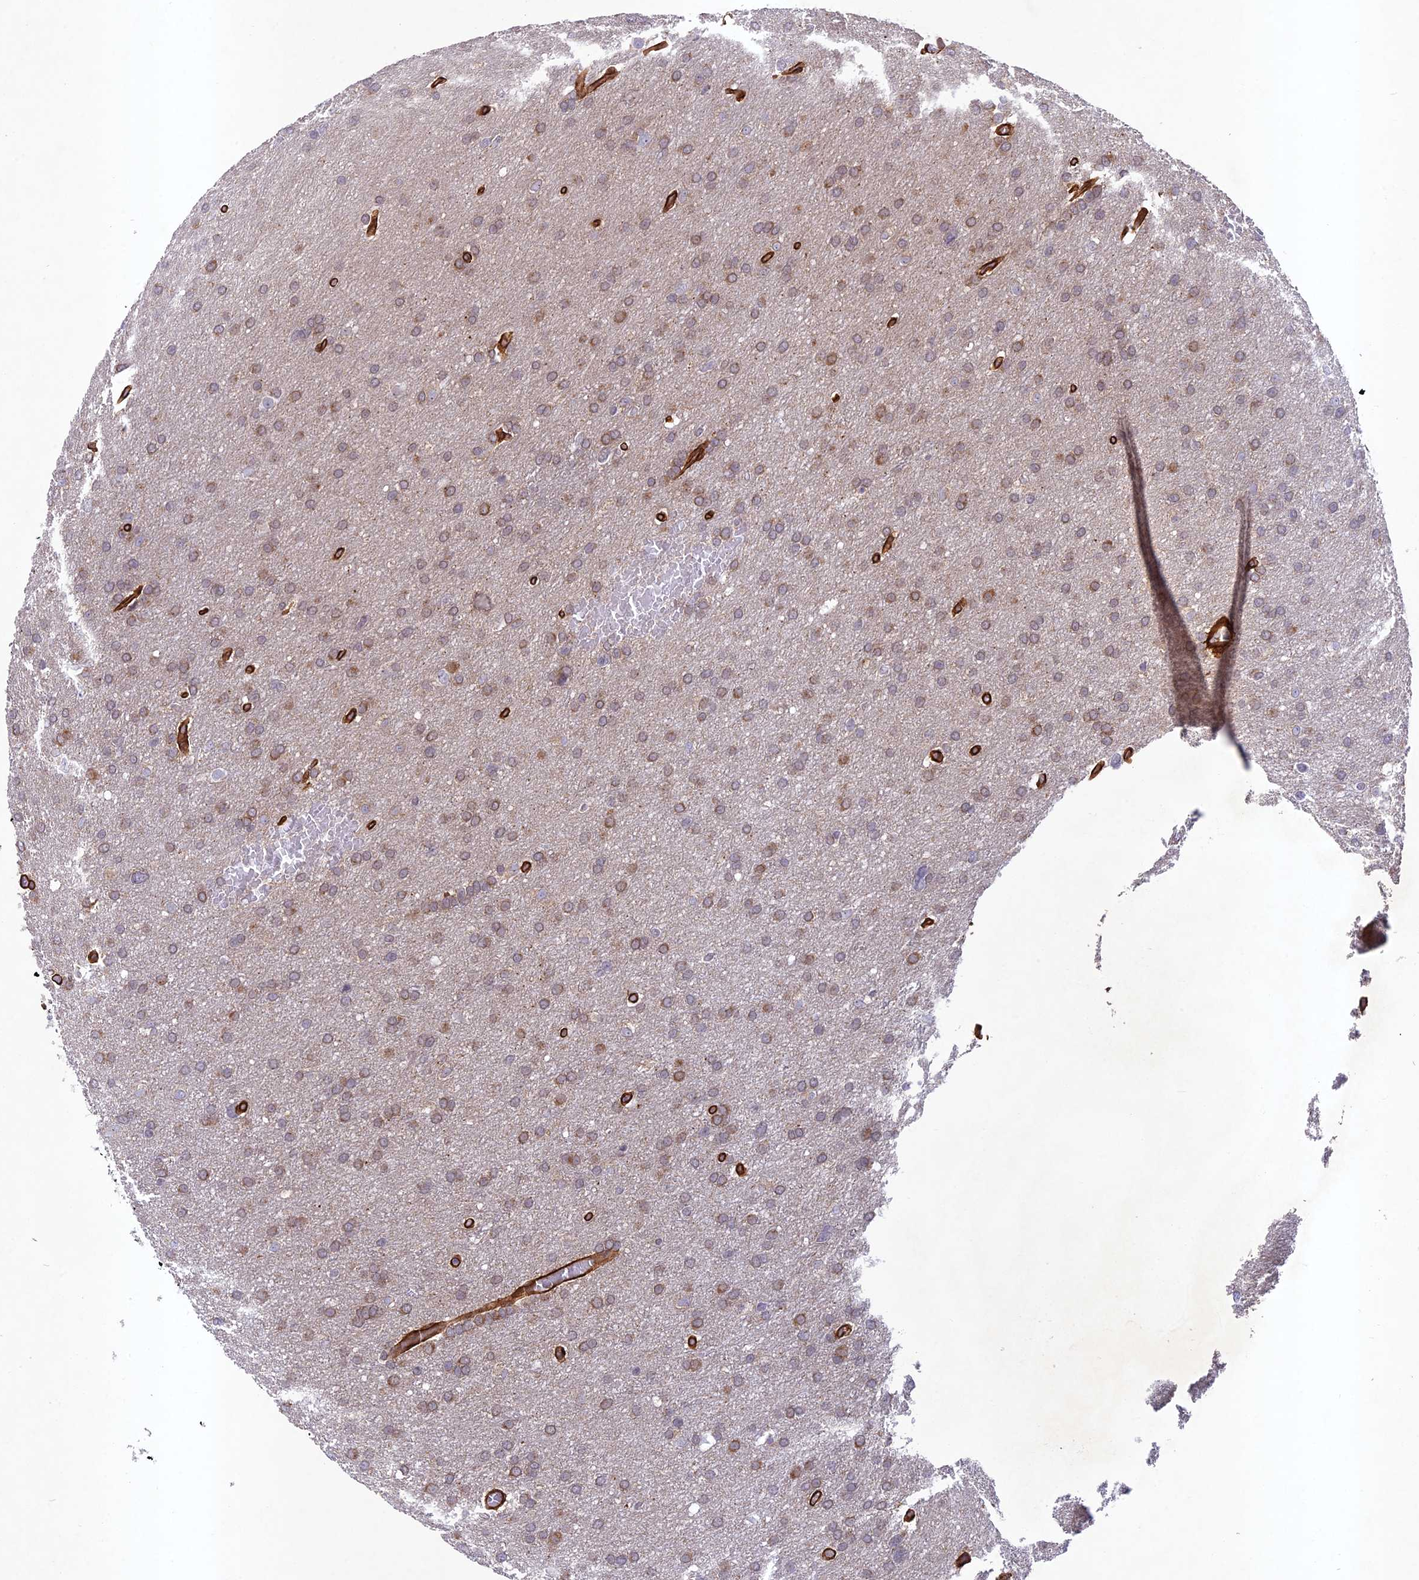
{"staining": {"intensity": "weak", "quantity": ">75%", "location": "cytoplasmic/membranous"}, "tissue": "glioma", "cell_type": "Tumor cells", "image_type": "cancer", "snomed": [{"axis": "morphology", "description": "Glioma, malignant, High grade"}, {"axis": "topography", "description": "Cerebral cortex"}], "caption": "Brown immunohistochemical staining in human glioma demonstrates weak cytoplasmic/membranous positivity in approximately >75% of tumor cells.", "gene": "TNS1", "patient": {"sex": "female", "age": 36}}